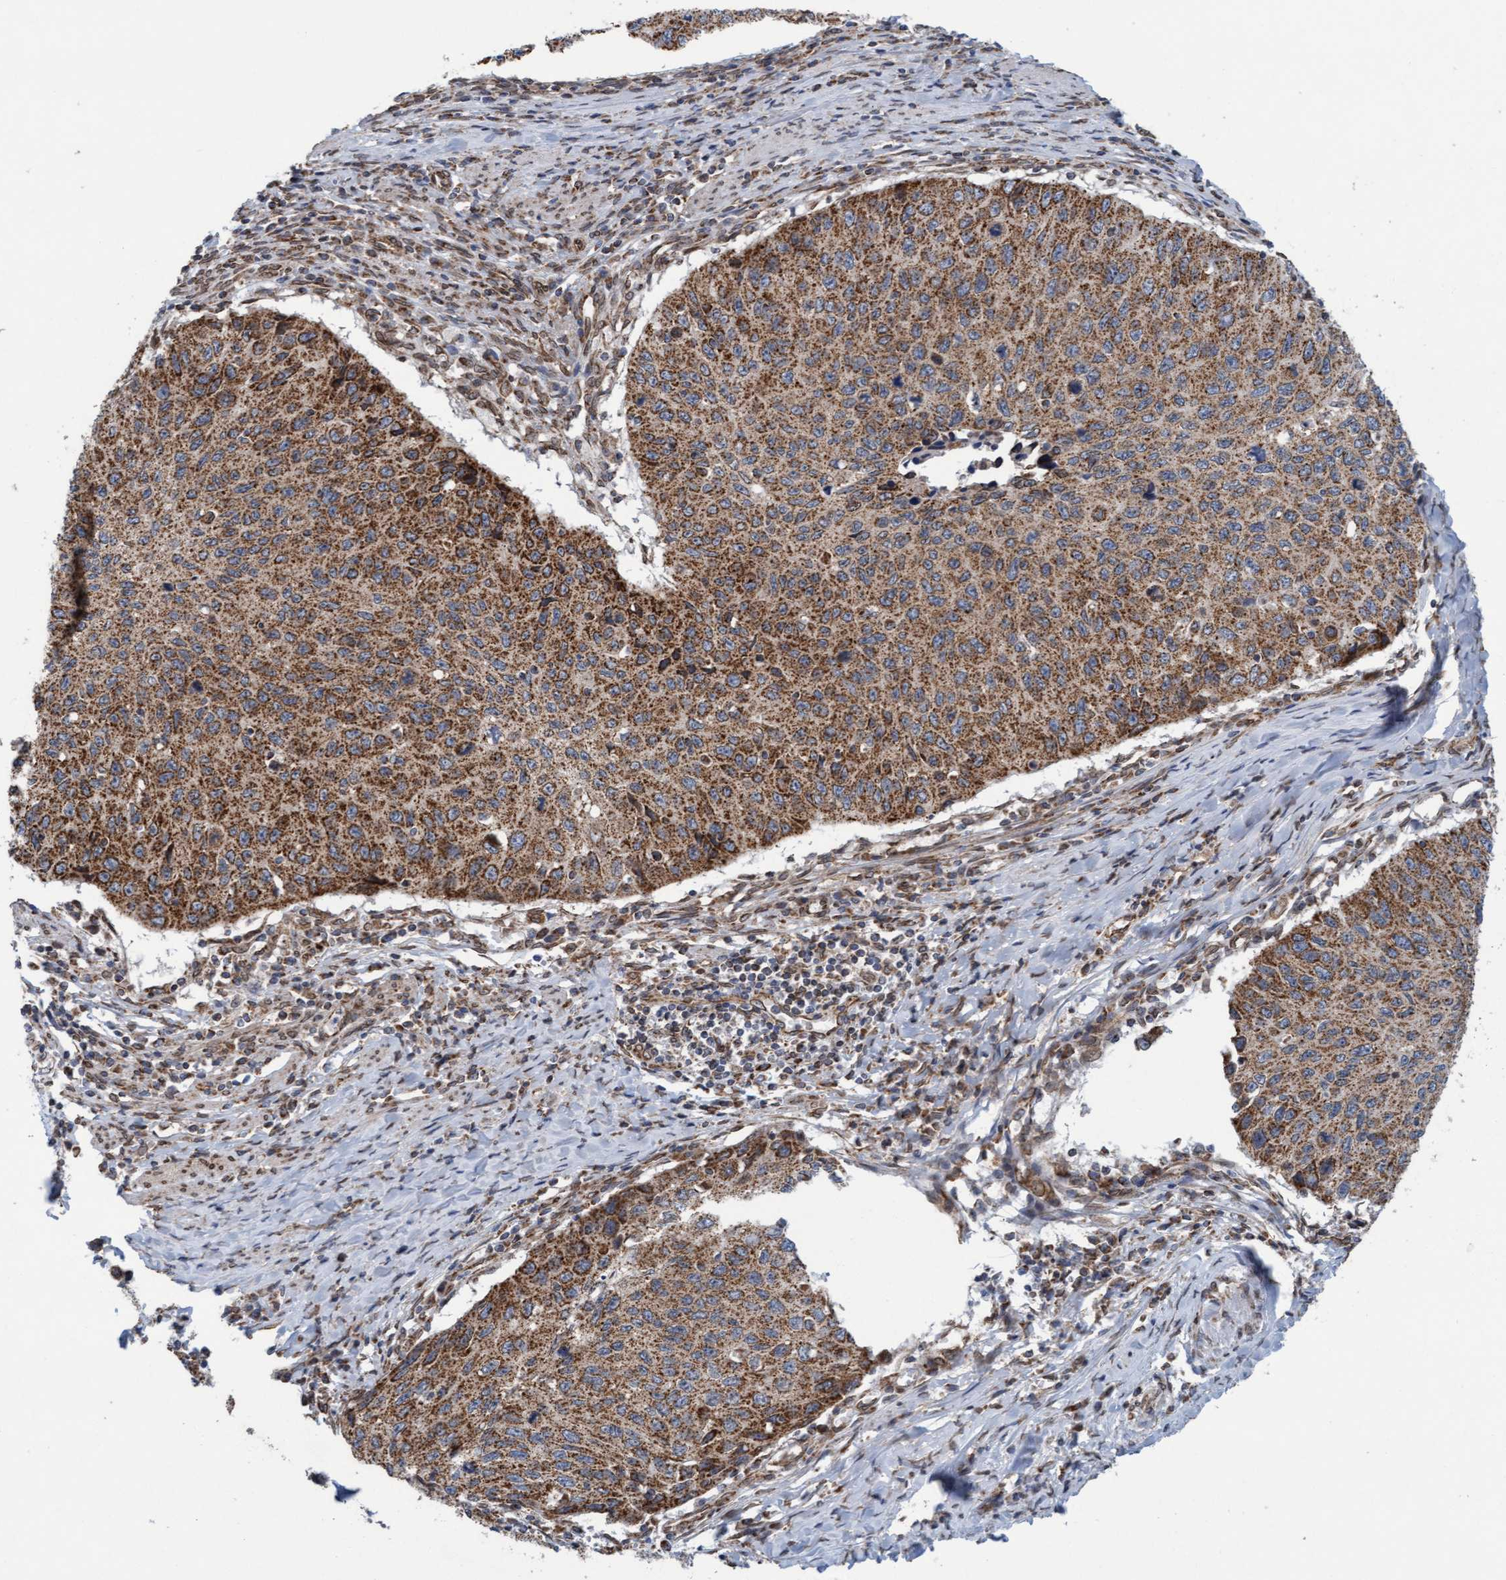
{"staining": {"intensity": "strong", "quantity": ">75%", "location": "cytoplasmic/membranous"}, "tissue": "cervical cancer", "cell_type": "Tumor cells", "image_type": "cancer", "snomed": [{"axis": "morphology", "description": "Squamous cell carcinoma, NOS"}, {"axis": "topography", "description": "Cervix"}], "caption": "Cervical cancer (squamous cell carcinoma) was stained to show a protein in brown. There is high levels of strong cytoplasmic/membranous positivity in approximately >75% of tumor cells. (DAB (3,3'-diaminobenzidine) IHC, brown staining for protein, blue staining for nuclei).", "gene": "MRPS23", "patient": {"sex": "female", "age": 53}}